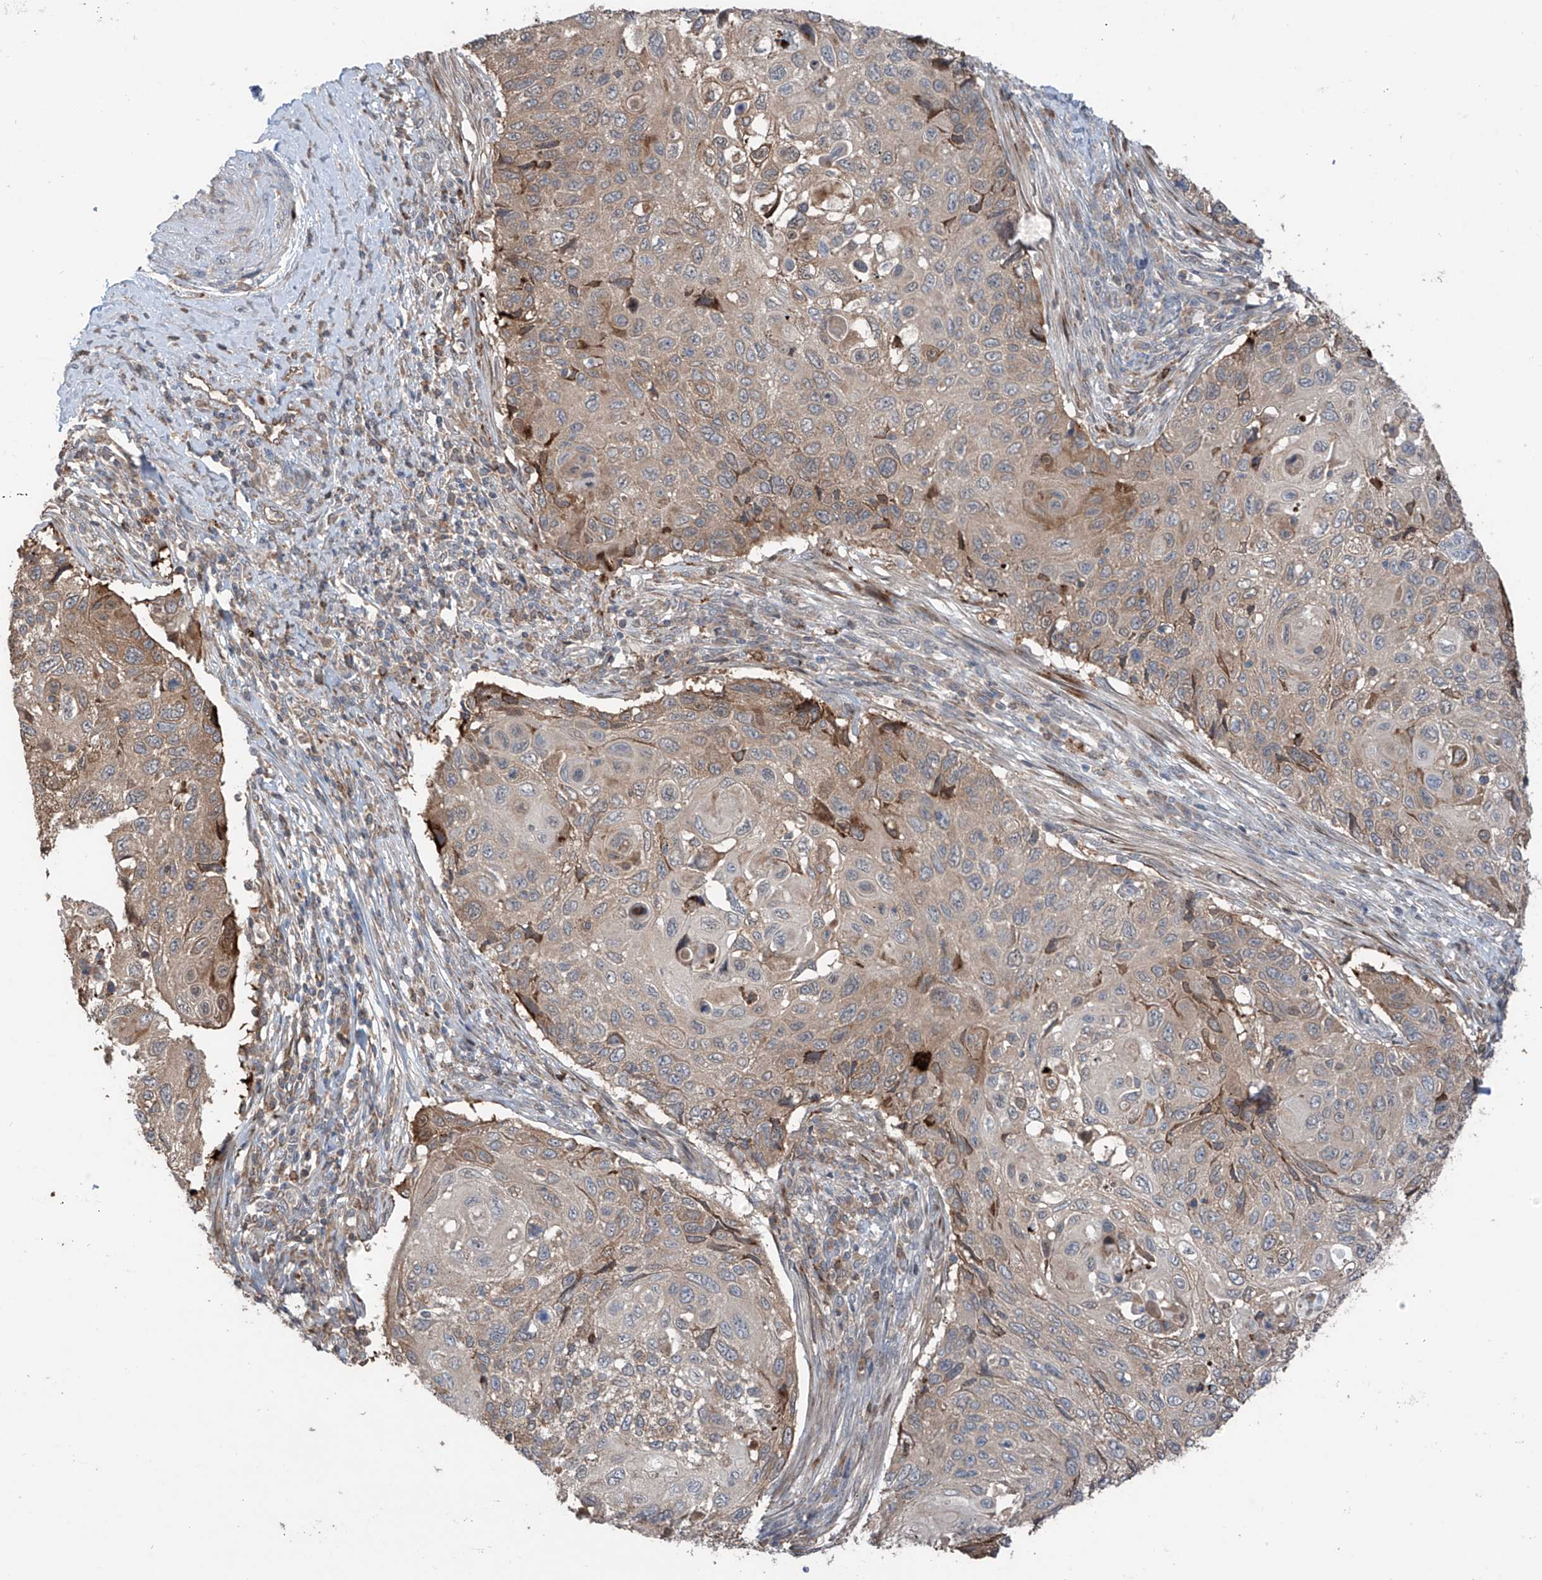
{"staining": {"intensity": "moderate", "quantity": "<25%", "location": "cytoplasmic/membranous"}, "tissue": "cervical cancer", "cell_type": "Tumor cells", "image_type": "cancer", "snomed": [{"axis": "morphology", "description": "Squamous cell carcinoma, NOS"}, {"axis": "topography", "description": "Cervix"}], "caption": "Cervical squamous cell carcinoma stained with immunohistochemistry reveals moderate cytoplasmic/membranous expression in about <25% of tumor cells.", "gene": "SAMD3", "patient": {"sex": "female", "age": 70}}